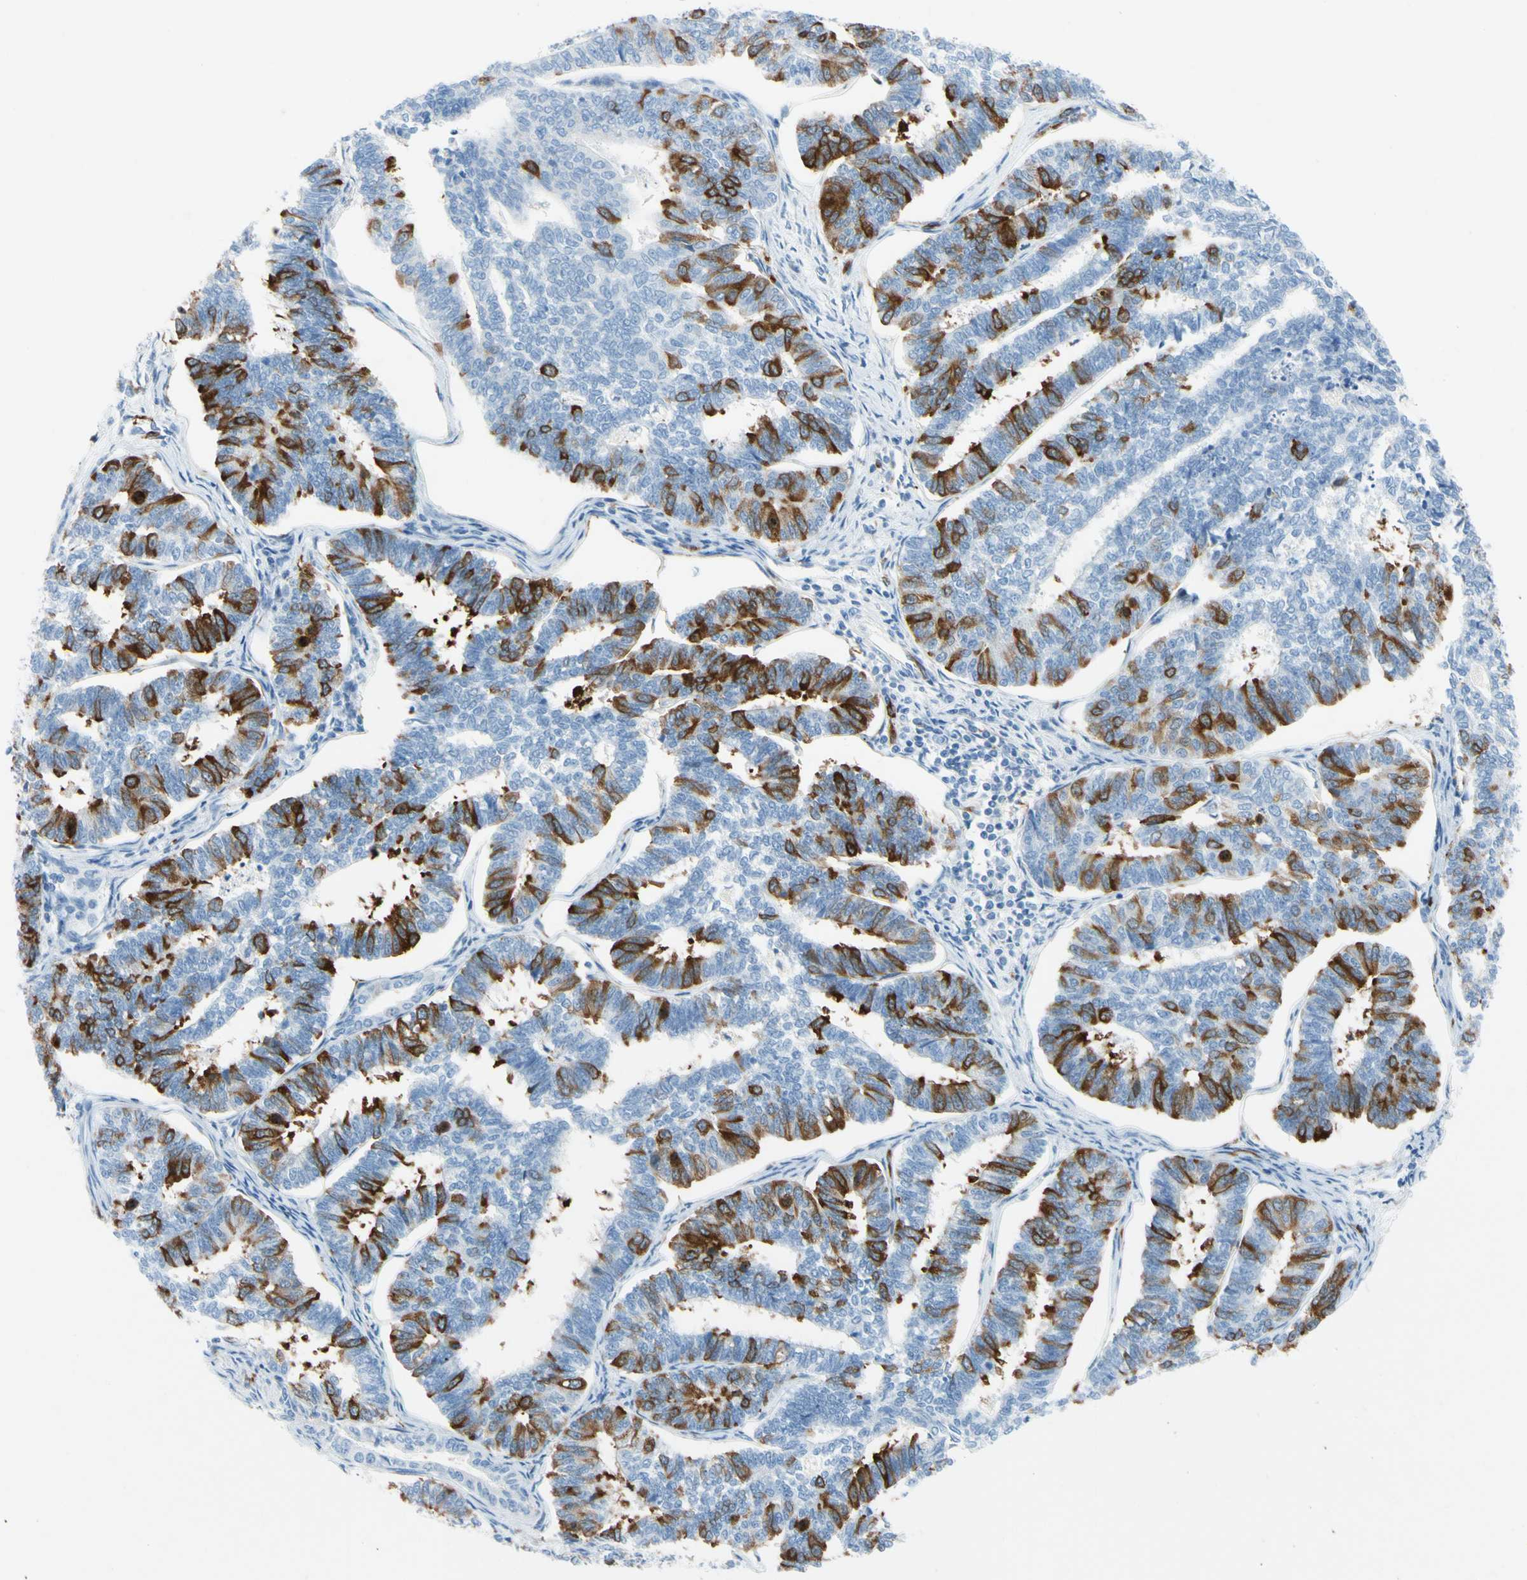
{"staining": {"intensity": "moderate", "quantity": "25%-75%", "location": "cytoplasmic/membranous"}, "tissue": "endometrial cancer", "cell_type": "Tumor cells", "image_type": "cancer", "snomed": [{"axis": "morphology", "description": "Adenocarcinoma, NOS"}, {"axis": "topography", "description": "Endometrium"}], "caption": "Endometrial cancer stained for a protein exhibits moderate cytoplasmic/membranous positivity in tumor cells.", "gene": "TACC3", "patient": {"sex": "female", "age": 70}}